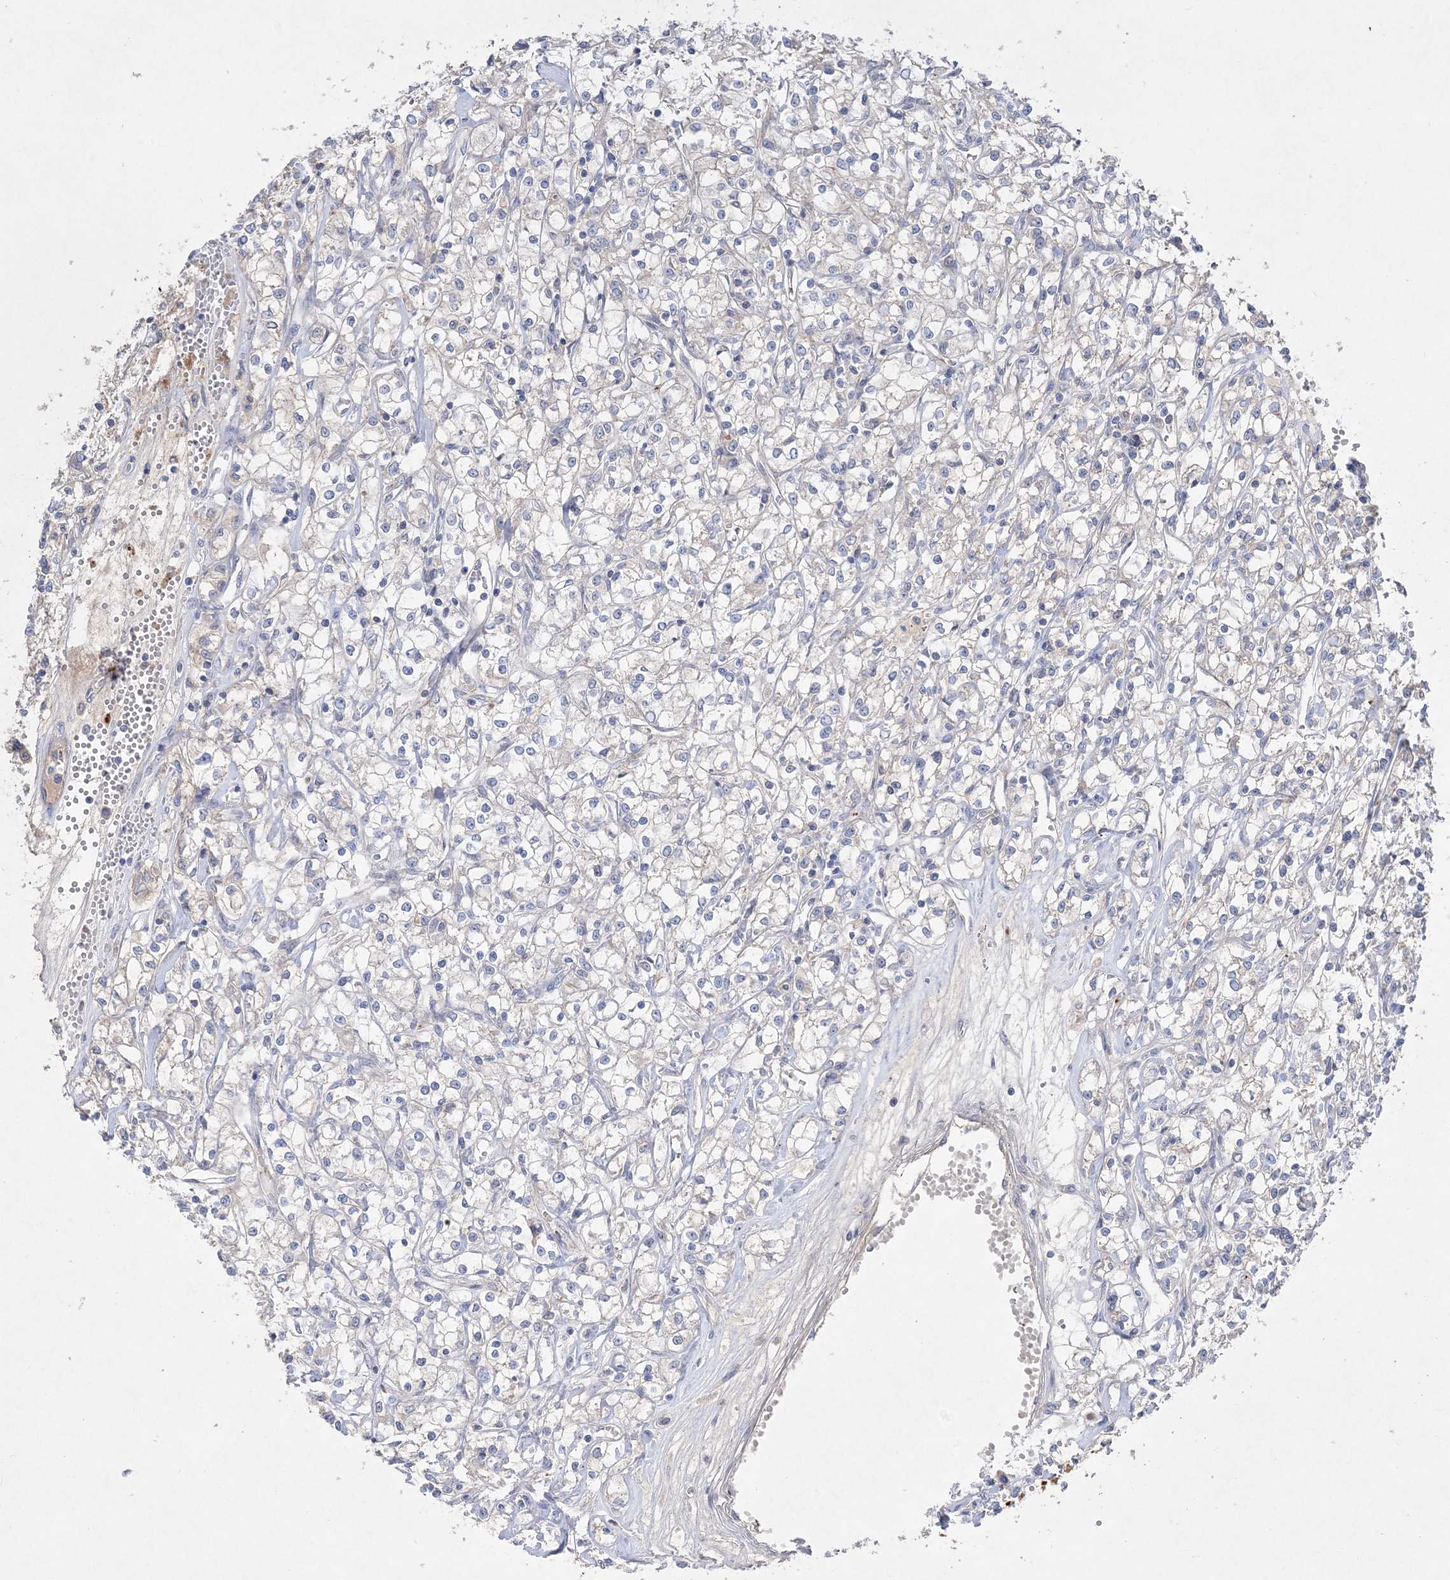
{"staining": {"intensity": "negative", "quantity": "none", "location": "none"}, "tissue": "renal cancer", "cell_type": "Tumor cells", "image_type": "cancer", "snomed": [{"axis": "morphology", "description": "Adenocarcinoma, NOS"}, {"axis": "topography", "description": "Kidney"}], "caption": "Human renal cancer stained for a protein using immunohistochemistry (IHC) displays no positivity in tumor cells.", "gene": "ADCK2", "patient": {"sex": "female", "age": 59}}